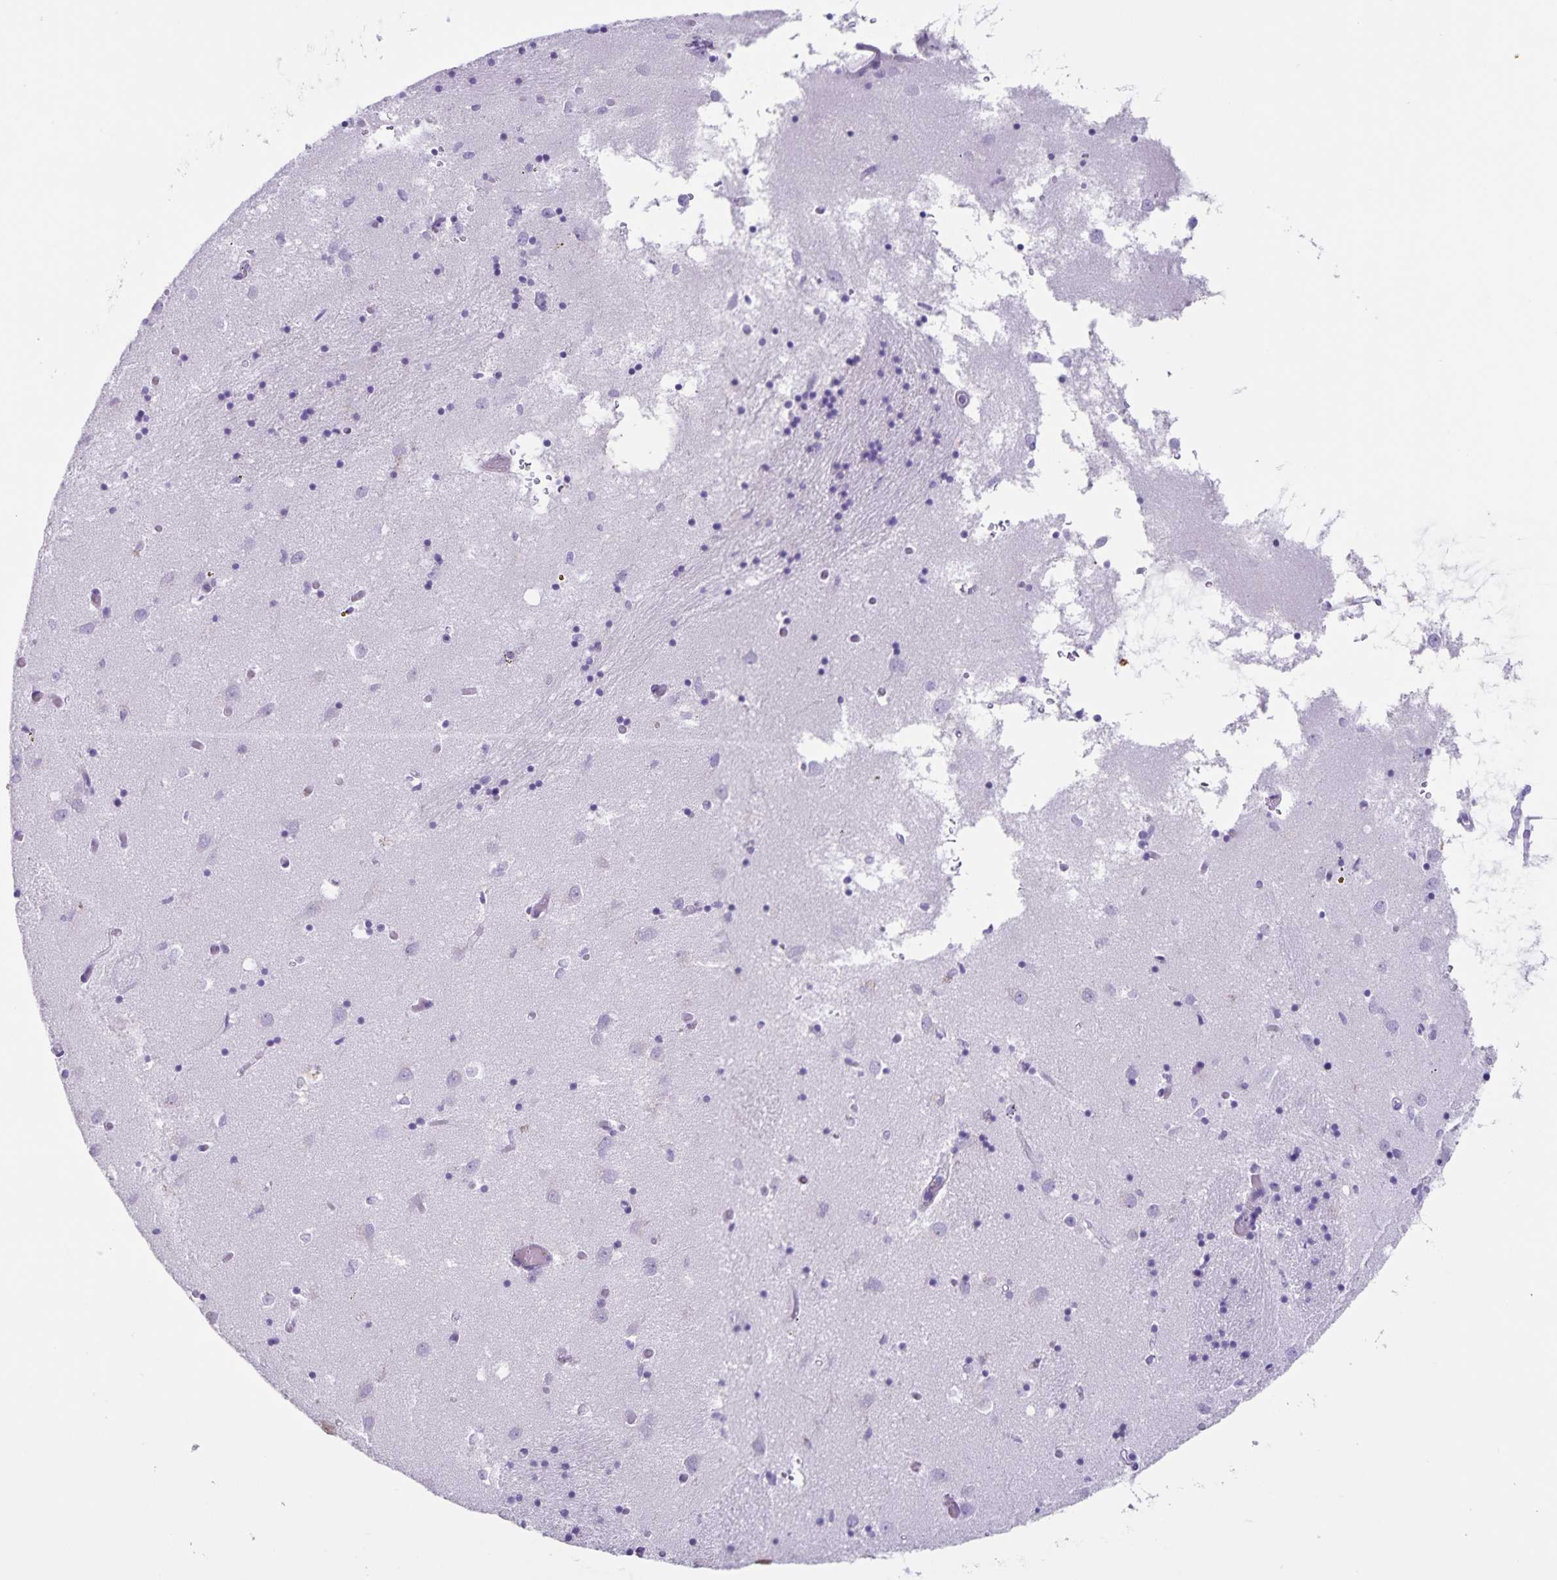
{"staining": {"intensity": "negative", "quantity": "none", "location": "none"}, "tissue": "caudate", "cell_type": "Glial cells", "image_type": "normal", "snomed": [{"axis": "morphology", "description": "Normal tissue, NOS"}, {"axis": "topography", "description": "Lateral ventricle wall"}], "caption": "DAB immunohistochemical staining of unremarkable human caudate demonstrates no significant staining in glial cells.", "gene": "C11orf42", "patient": {"sex": "male", "age": 70}}